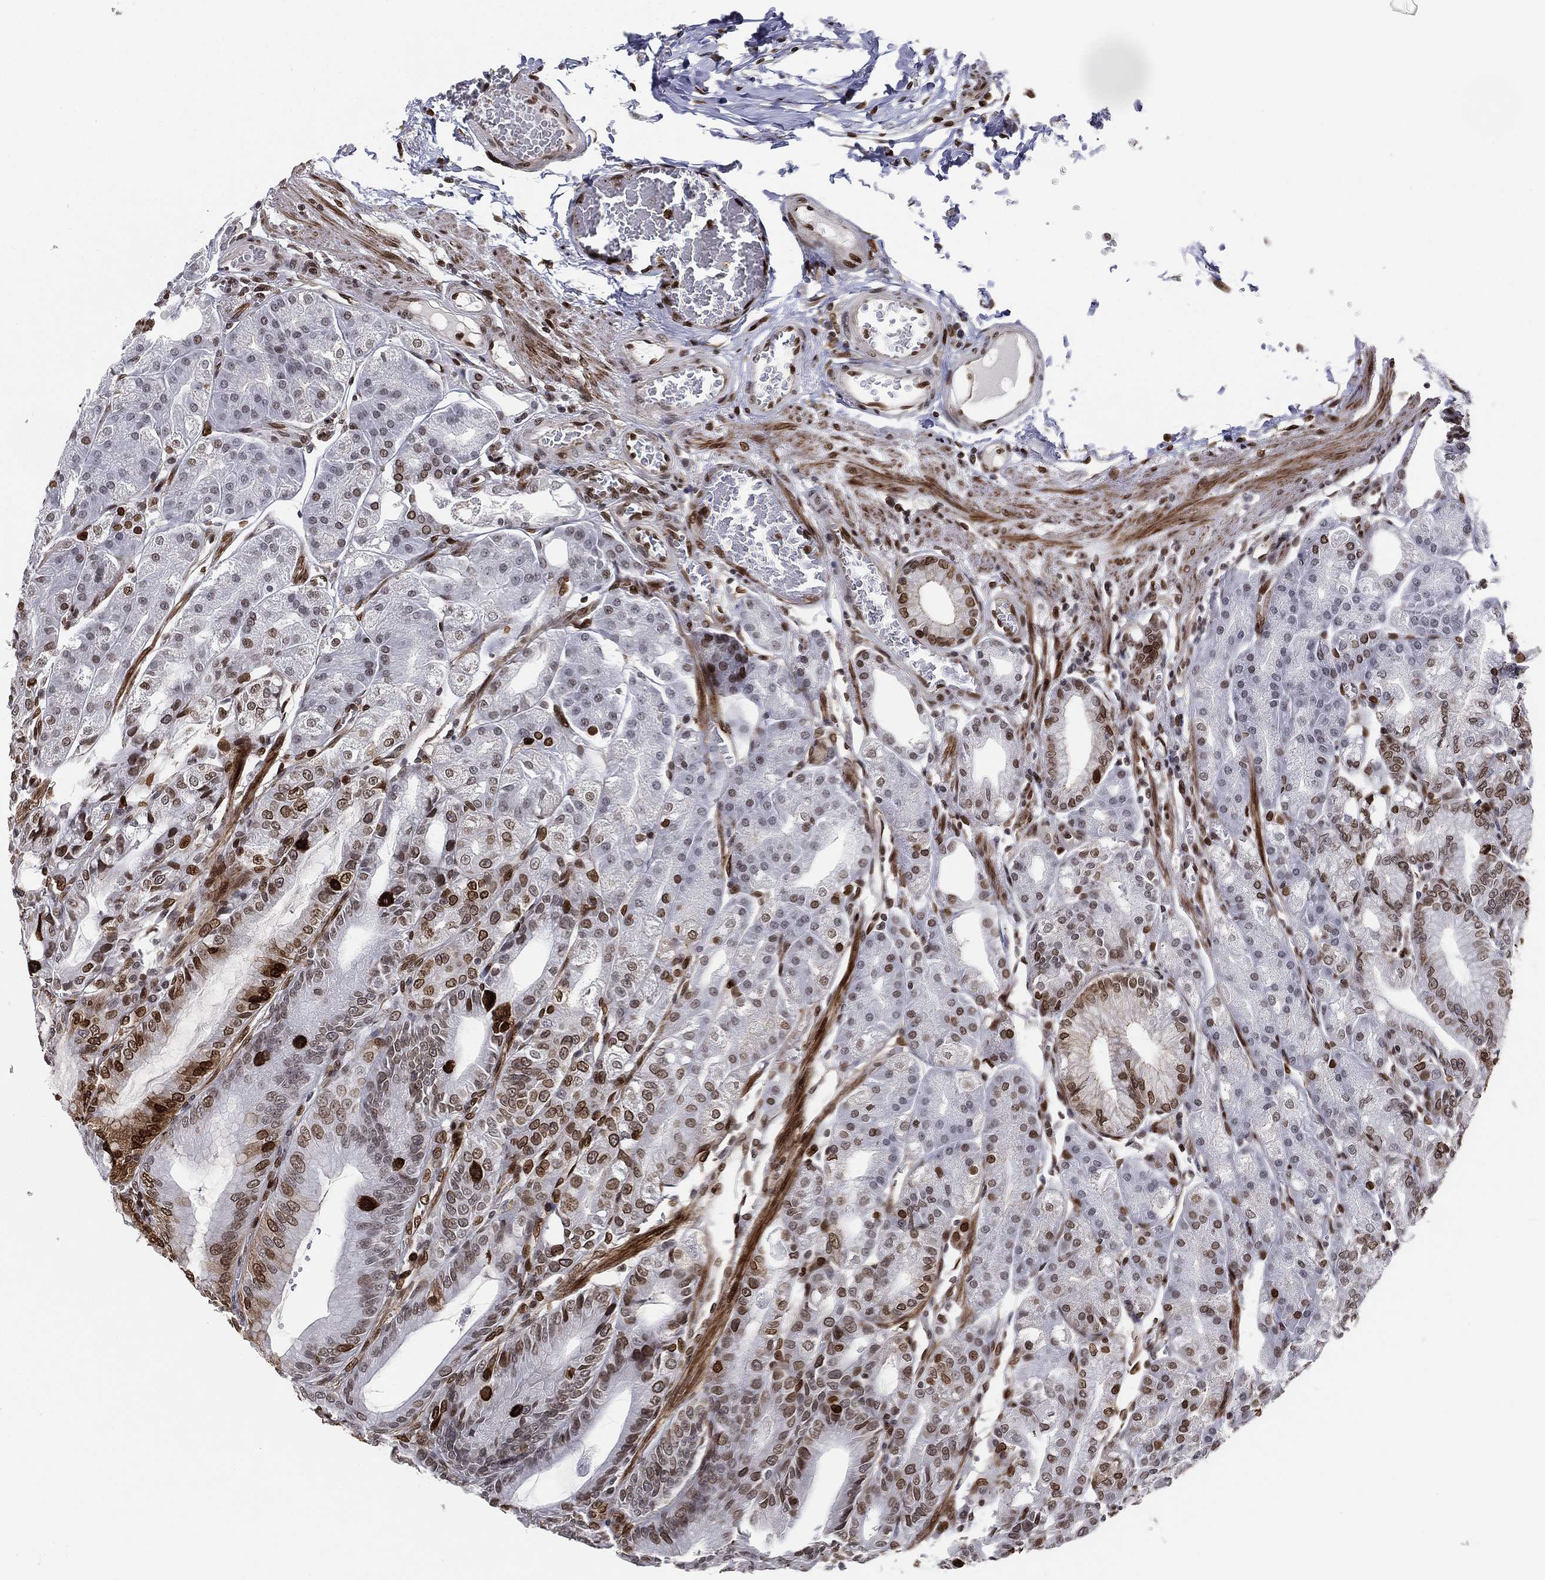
{"staining": {"intensity": "strong", "quantity": "<25%", "location": "nuclear"}, "tissue": "stomach", "cell_type": "Glandular cells", "image_type": "normal", "snomed": [{"axis": "morphology", "description": "Normal tissue, NOS"}, {"axis": "topography", "description": "Stomach"}], "caption": "This photomicrograph exhibits benign stomach stained with IHC to label a protein in brown. The nuclear of glandular cells show strong positivity for the protein. Nuclei are counter-stained blue.", "gene": "LMNB1", "patient": {"sex": "male", "age": 71}}